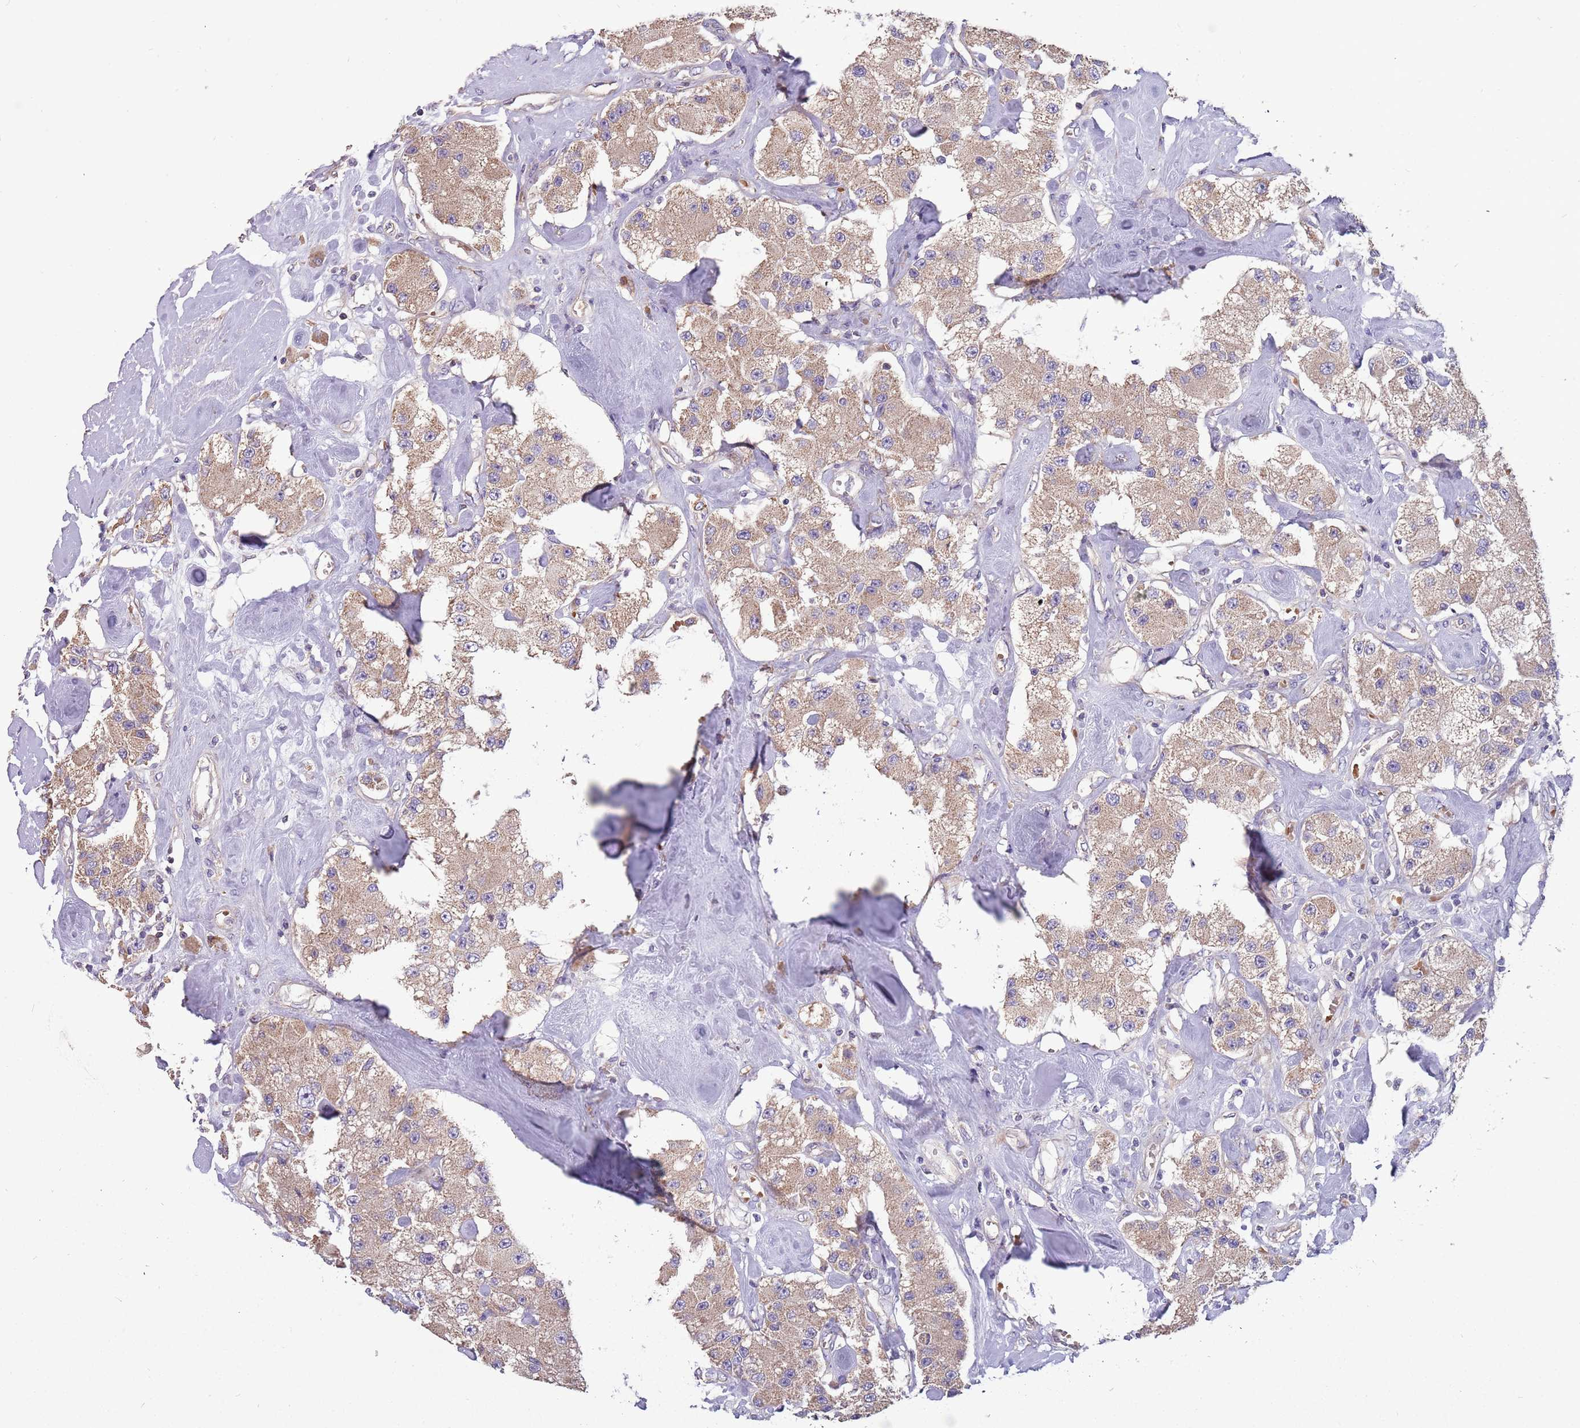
{"staining": {"intensity": "weak", "quantity": ">75%", "location": "cytoplasmic/membranous"}, "tissue": "carcinoid", "cell_type": "Tumor cells", "image_type": "cancer", "snomed": [{"axis": "morphology", "description": "Carcinoid, malignant, NOS"}, {"axis": "topography", "description": "Pancreas"}], "caption": "Immunohistochemical staining of human carcinoid demonstrates low levels of weak cytoplasmic/membranous protein staining in about >75% of tumor cells.", "gene": "TRMO", "patient": {"sex": "male", "age": 41}}